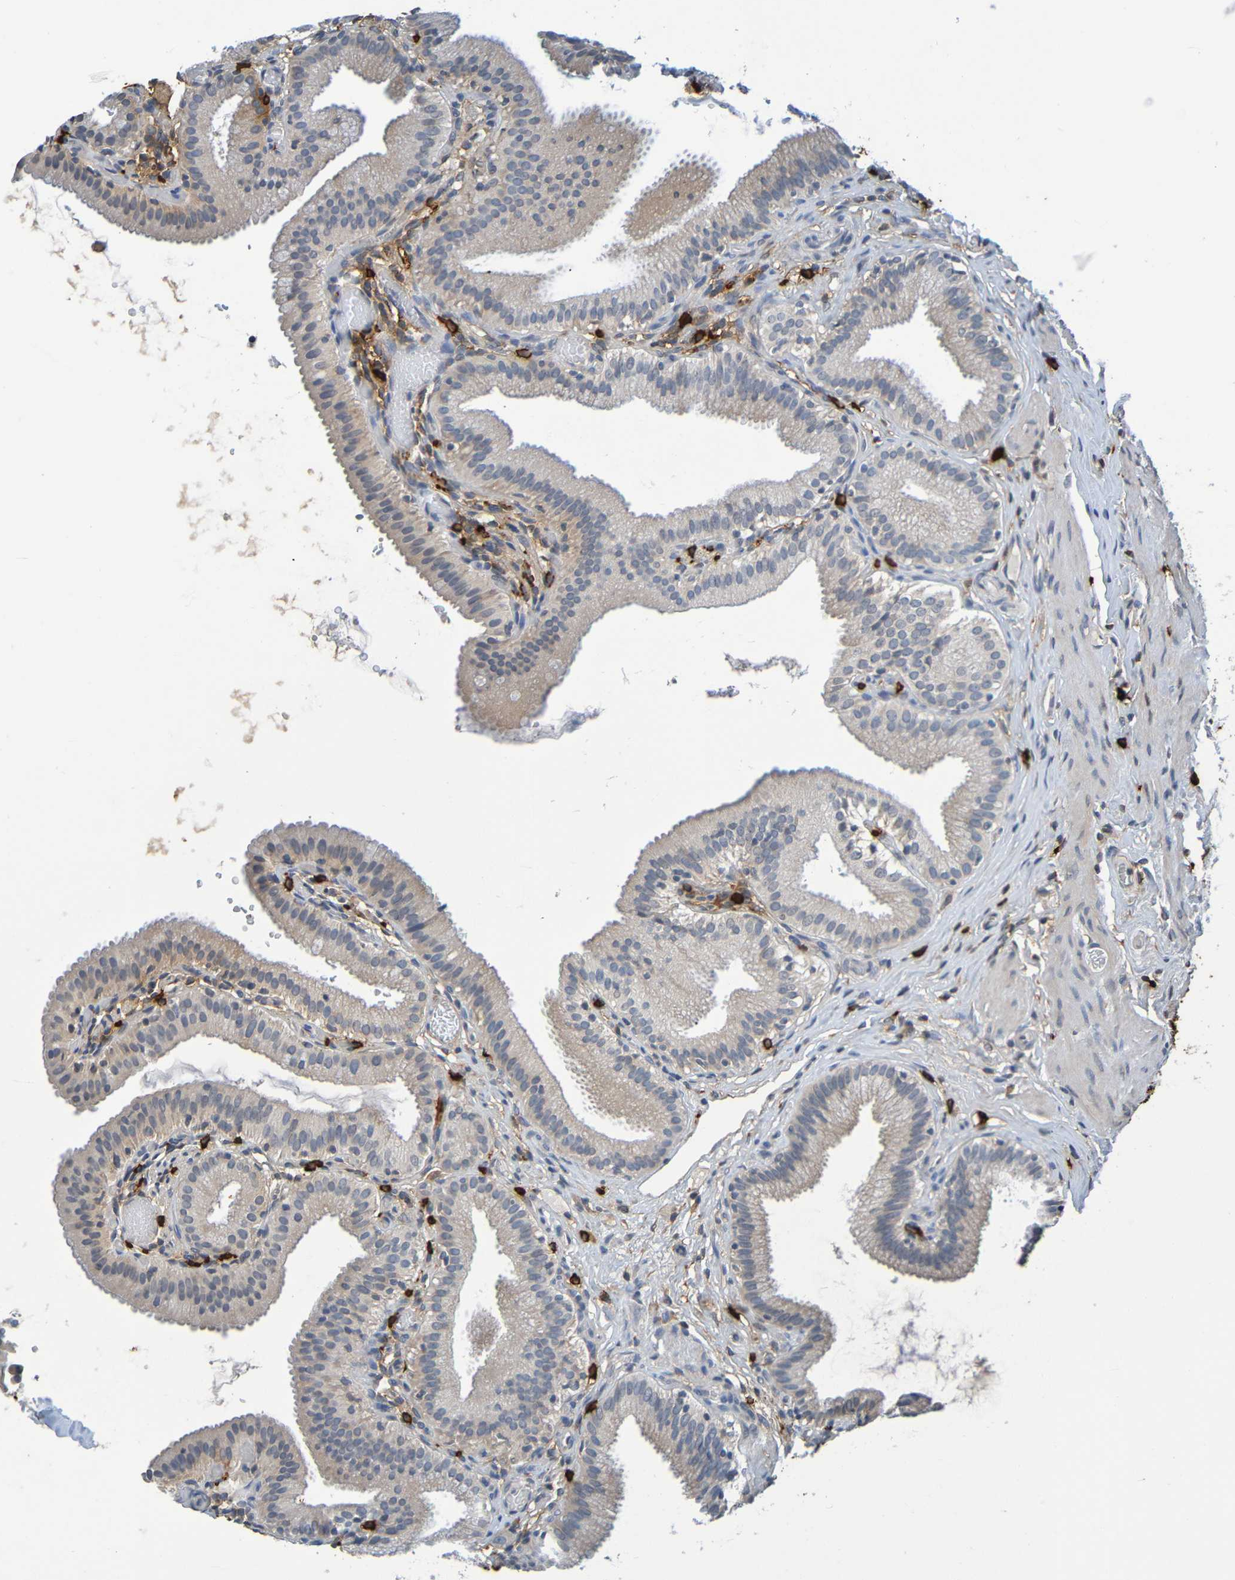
{"staining": {"intensity": "weak", "quantity": "25%-75%", "location": "cytoplasmic/membranous"}, "tissue": "gallbladder", "cell_type": "Glandular cells", "image_type": "normal", "snomed": [{"axis": "morphology", "description": "Normal tissue, NOS"}, {"axis": "topography", "description": "Gallbladder"}], "caption": "The photomicrograph reveals immunohistochemical staining of unremarkable gallbladder. There is weak cytoplasmic/membranous positivity is present in approximately 25%-75% of glandular cells.", "gene": "C3AR1", "patient": {"sex": "male", "age": 54}}